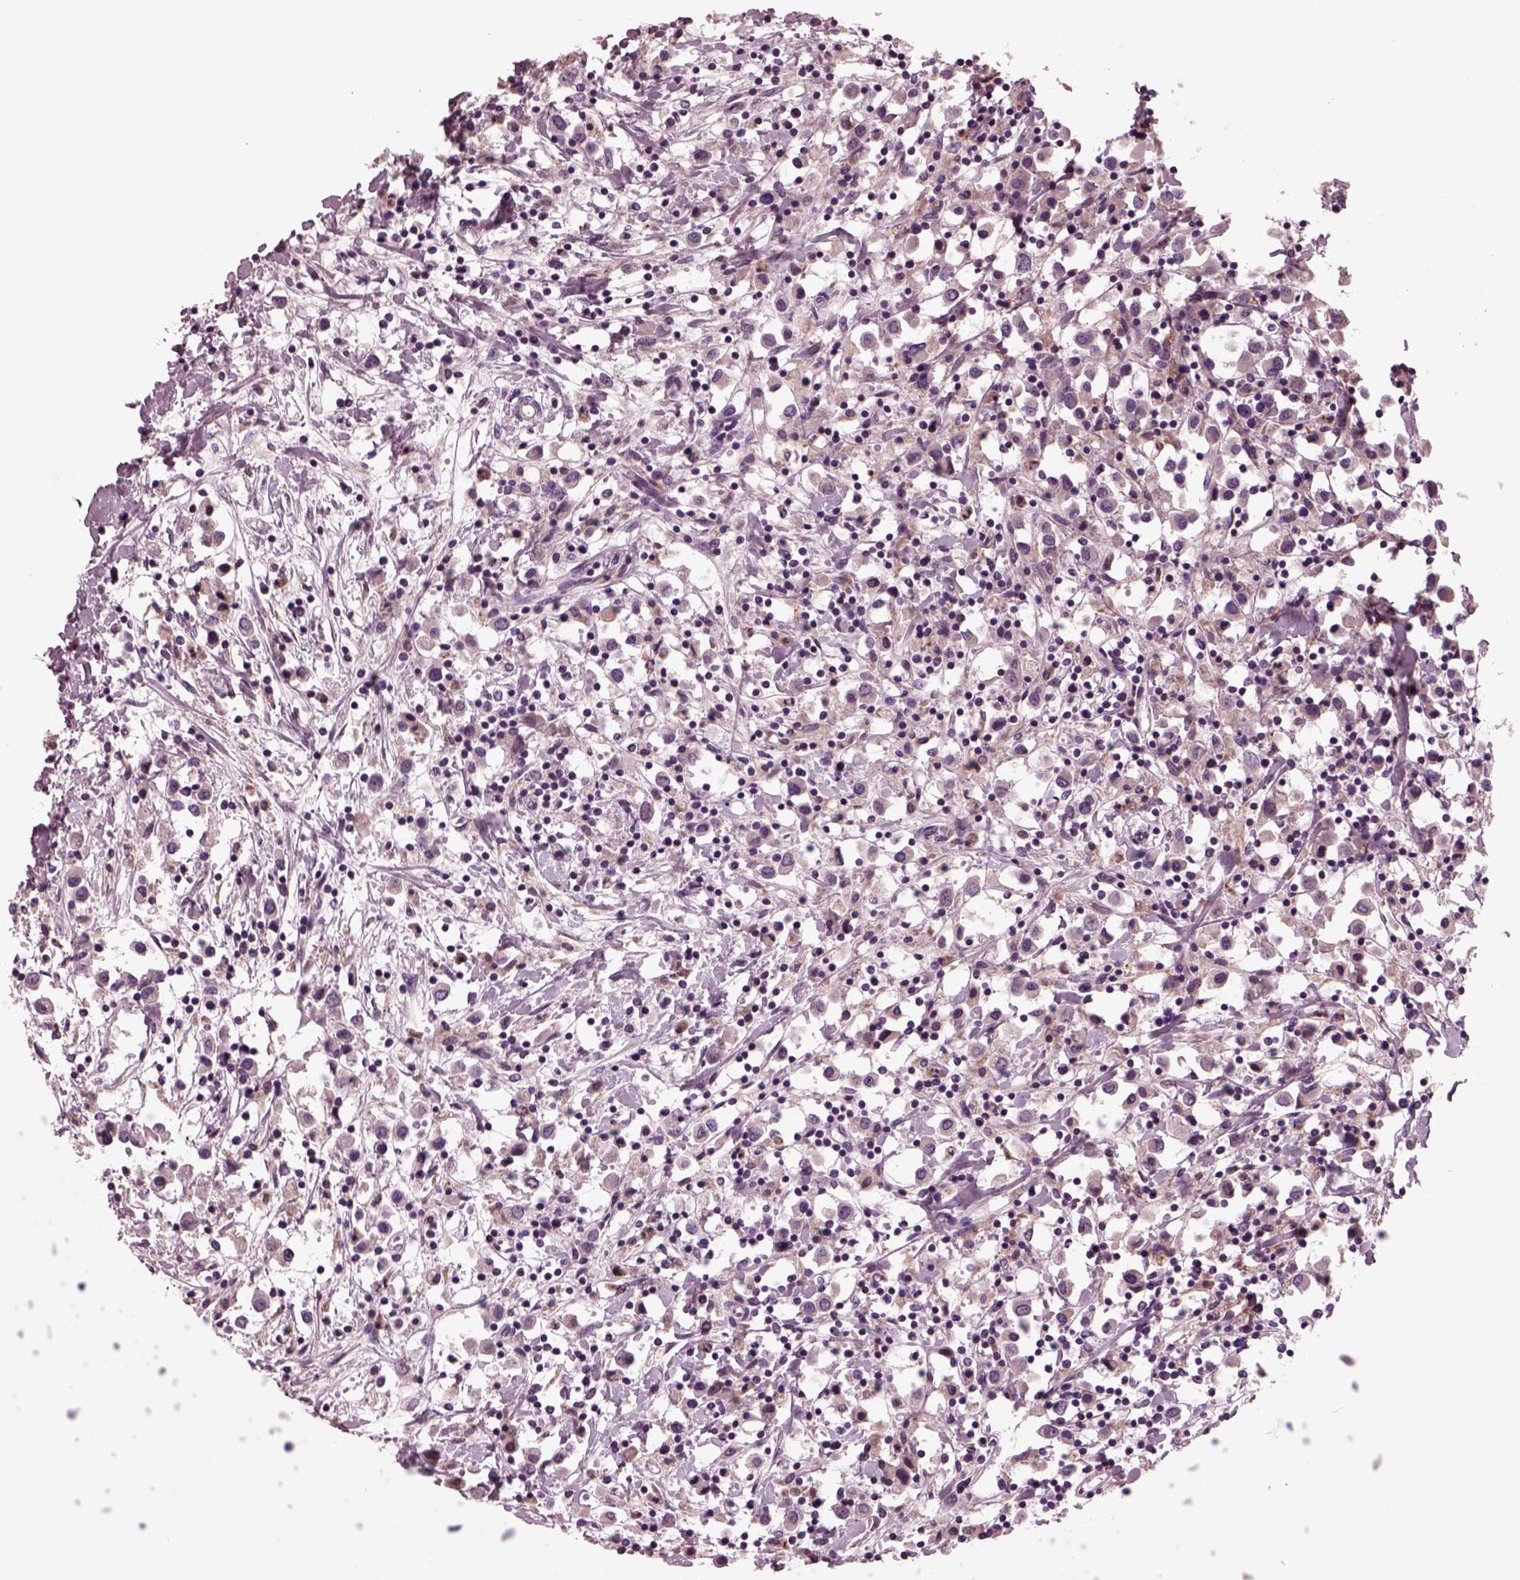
{"staining": {"intensity": "weak", "quantity": "25%-75%", "location": "cytoplasmic/membranous"}, "tissue": "breast cancer", "cell_type": "Tumor cells", "image_type": "cancer", "snomed": [{"axis": "morphology", "description": "Duct carcinoma"}, {"axis": "topography", "description": "Breast"}], "caption": "A low amount of weak cytoplasmic/membranous positivity is present in about 25%-75% of tumor cells in breast cancer tissue. The protein of interest is shown in brown color, while the nuclei are stained blue.", "gene": "AP4M1", "patient": {"sex": "female", "age": 61}}